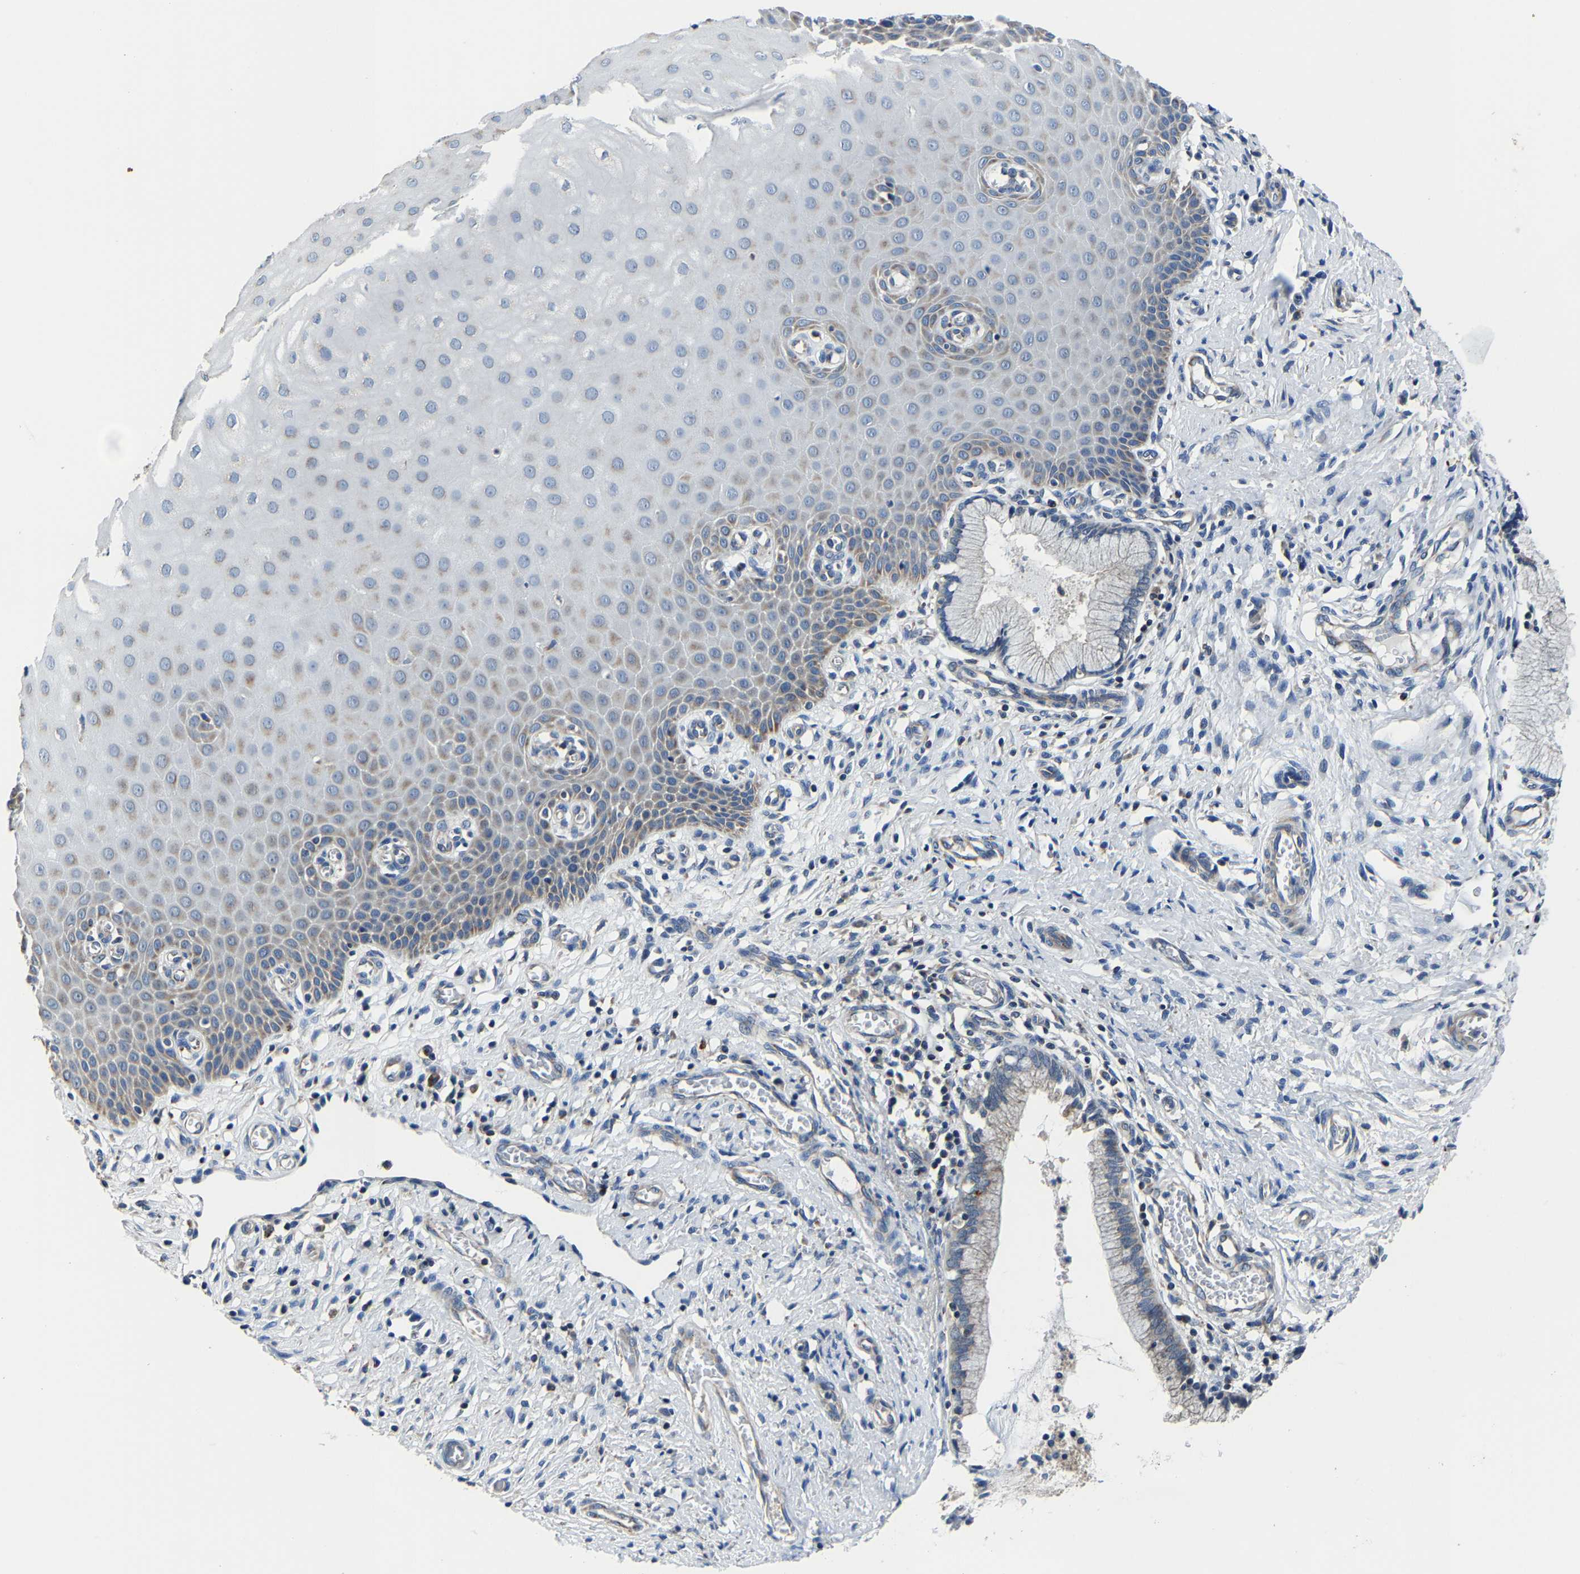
{"staining": {"intensity": "negative", "quantity": "none", "location": "none"}, "tissue": "cervix", "cell_type": "Glandular cells", "image_type": "normal", "snomed": [{"axis": "morphology", "description": "Normal tissue, NOS"}, {"axis": "topography", "description": "Cervix"}], "caption": "Glandular cells are negative for protein expression in unremarkable human cervix. (Brightfield microscopy of DAB immunohistochemistry (IHC) at high magnification).", "gene": "AGK", "patient": {"sex": "female", "age": 55}}